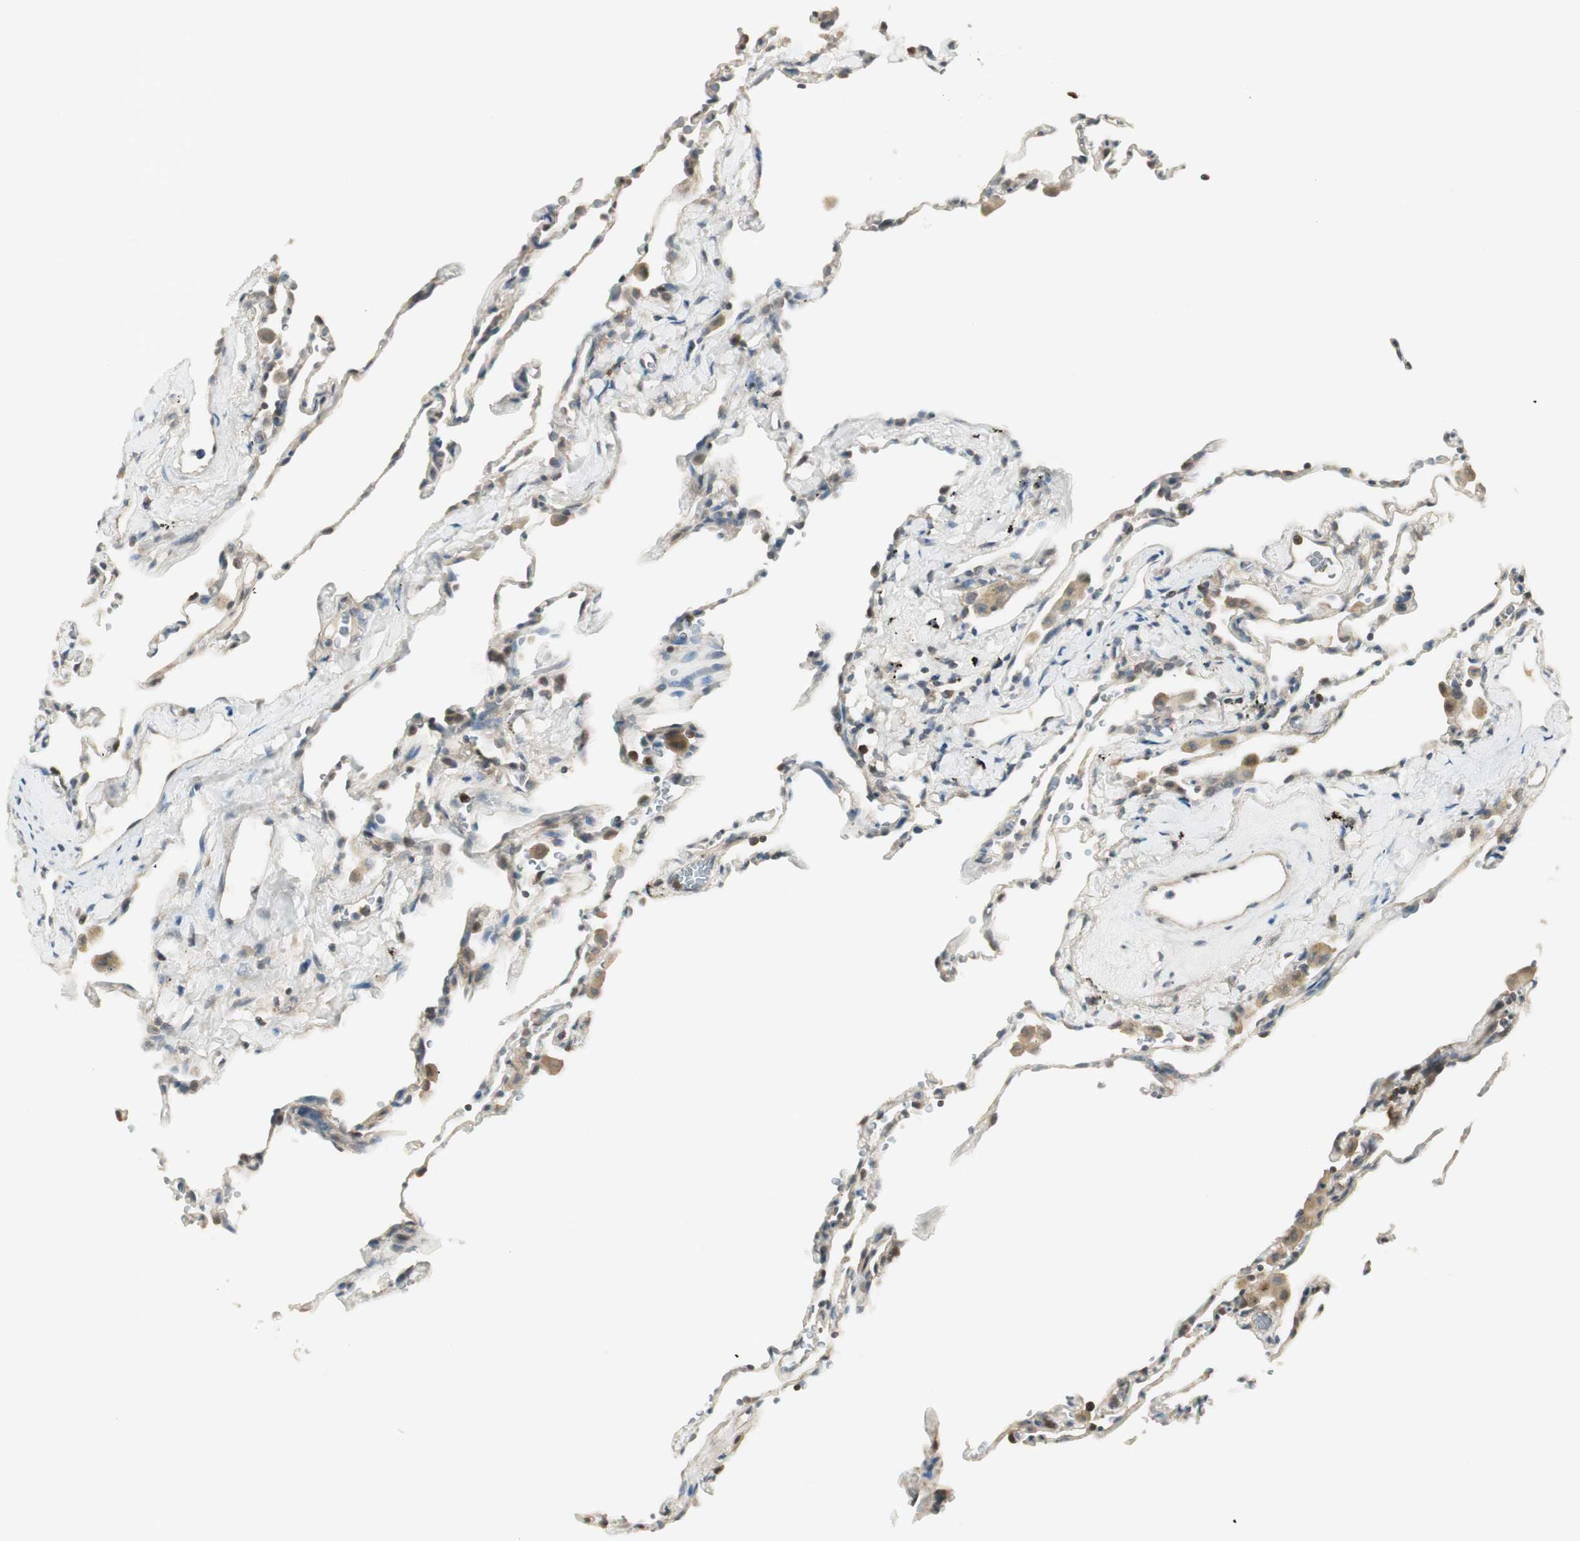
{"staining": {"intensity": "weak", "quantity": ">75%", "location": "cytoplasmic/membranous"}, "tissue": "lung", "cell_type": "Alveolar cells", "image_type": "normal", "snomed": [{"axis": "morphology", "description": "Normal tissue, NOS"}, {"axis": "topography", "description": "Lung"}], "caption": "Protein expression analysis of unremarkable human lung reveals weak cytoplasmic/membranous staining in approximately >75% of alveolar cells. The staining was performed using DAB (3,3'-diaminobenzidine) to visualize the protein expression in brown, while the nuclei were stained in blue with hematoxylin (Magnification: 20x).", "gene": "IPO5", "patient": {"sex": "male", "age": 59}}